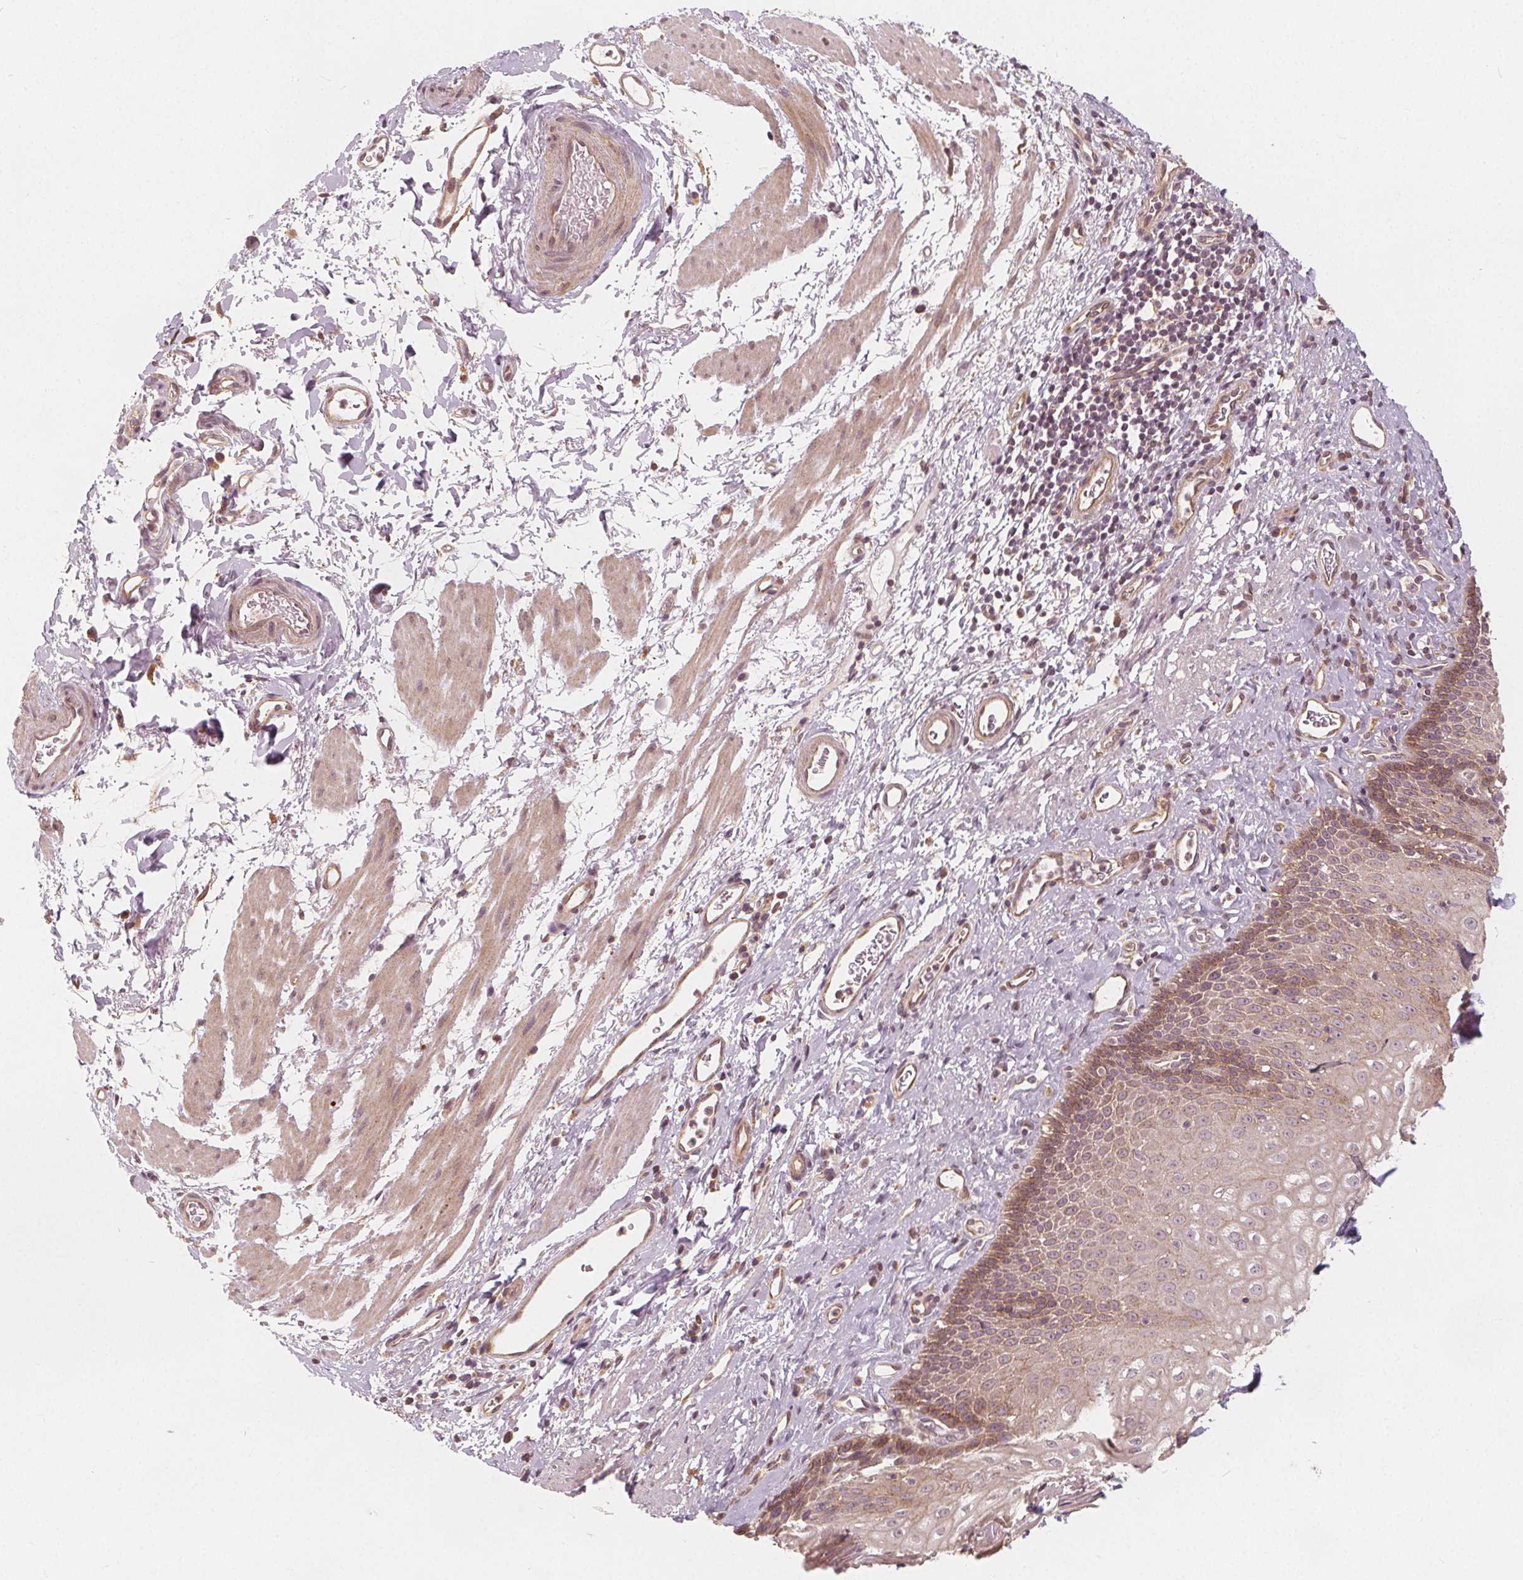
{"staining": {"intensity": "moderate", "quantity": "25%-75%", "location": "cytoplasmic/membranous"}, "tissue": "esophagus", "cell_type": "Squamous epithelial cells", "image_type": "normal", "snomed": [{"axis": "morphology", "description": "Normal tissue, NOS"}, {"axis": "topography", "description": "Esophagus"}], "caption": "IHC (DAB (3,3'-diaminobenzidine)) staining of normal esophagus displays moderate cytoplasmic/membranous protein positivity in approximately 25%-75% of squamous epithelial cells. (DAB IHC with brightfield microscopy, high magnification).", "gene": "SNX12", "patient": {"sex": "female", "age": 68}}